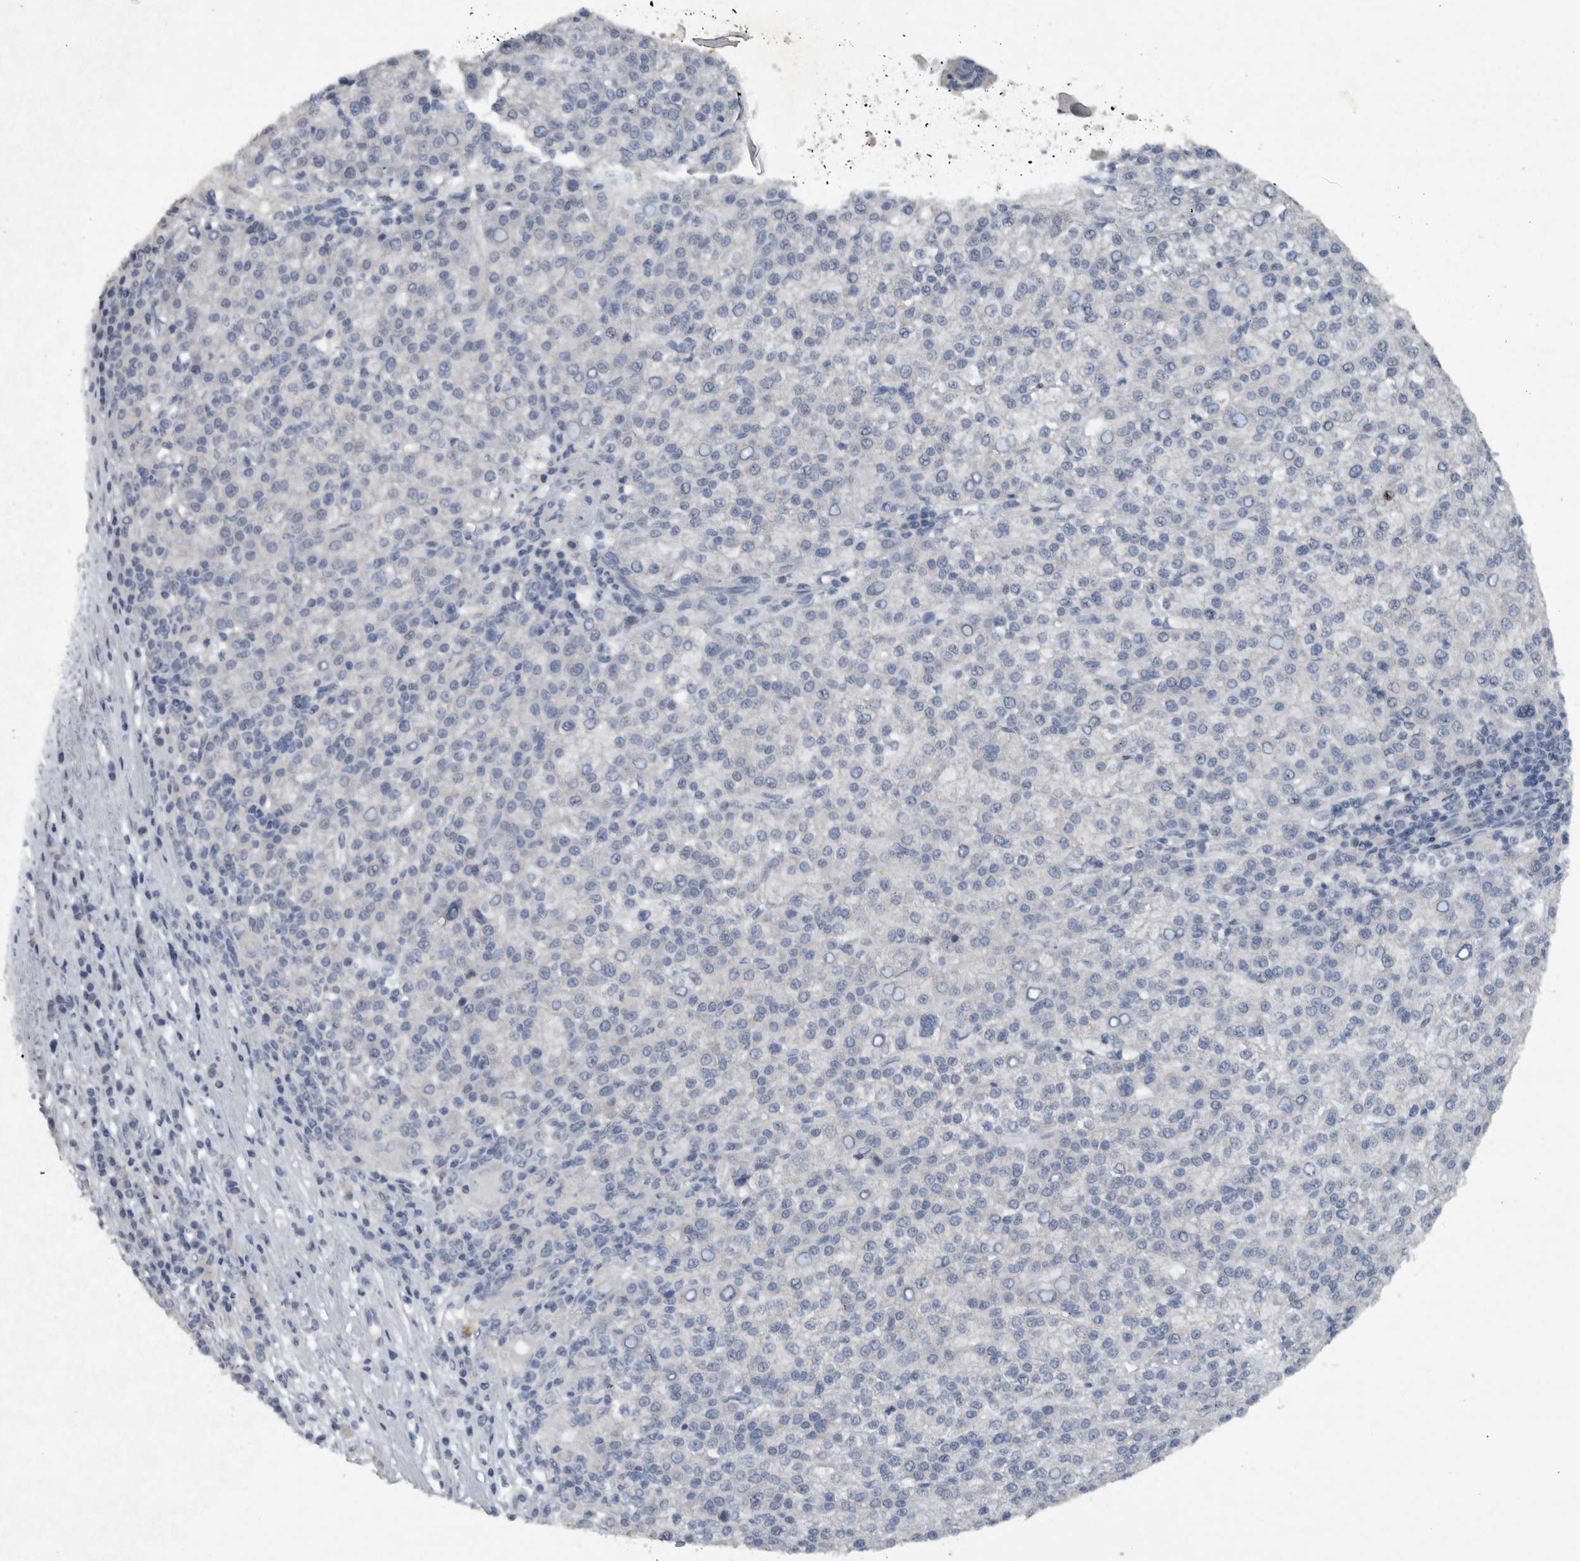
{"staining": {"intensity": "negative", "quantity": "none", "location": "none"}, "tissue": "liver cancer", "cell_type": "Tumor cells", "image_type": "cancer", "snomed": [{"axis": "morphology", "description": "Carcinoma, Hepatocellular, NOS"}, {"axis": "topography", "description": "Liver"}], "caption": "A high-resolution photomicrograph shows IHC staining of hepatocellular carcinoma (liver), which shows no significant expression in tumor cells.", "gene": "IL20", "patient": {"sex": "female", "age": 58}}